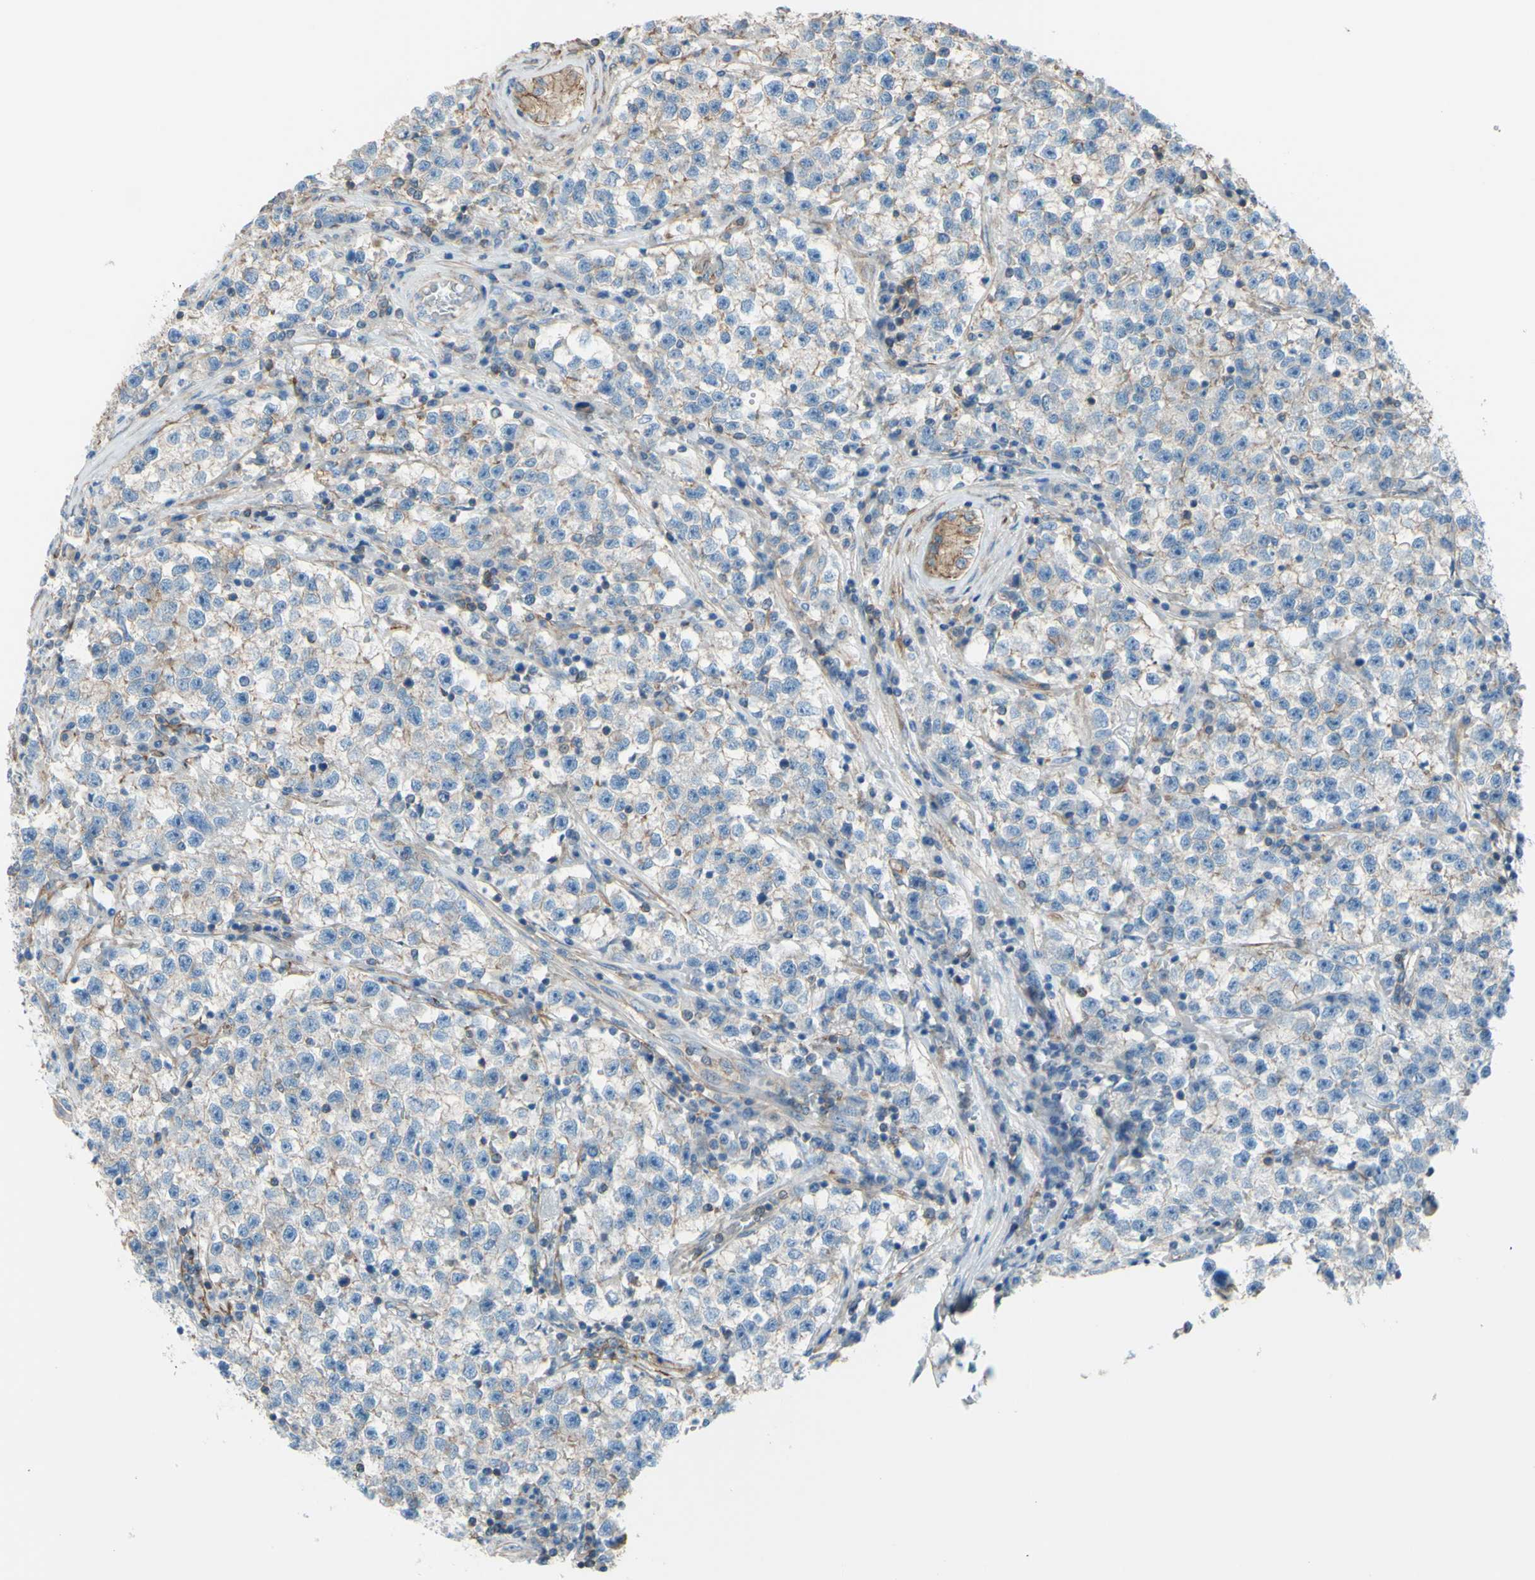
{"staining": {"intensity": "negative", "quantity": "none", "location": "none"}, "tissue": "testis cancer", "cell_type": "Tumor cells", "image_type": "cancer", "snomed": [{"axis": "morphology", "description": "Seminoma, NOS"}, {"axis": "topography", "description": "Testis"}], "caption": "Testis cancer (seminoma) was stained to show a protein in brown. There is no significant expression in tumor cells.", "gene": "ADD1", "patient": {"sex": "male", "age": 22}}